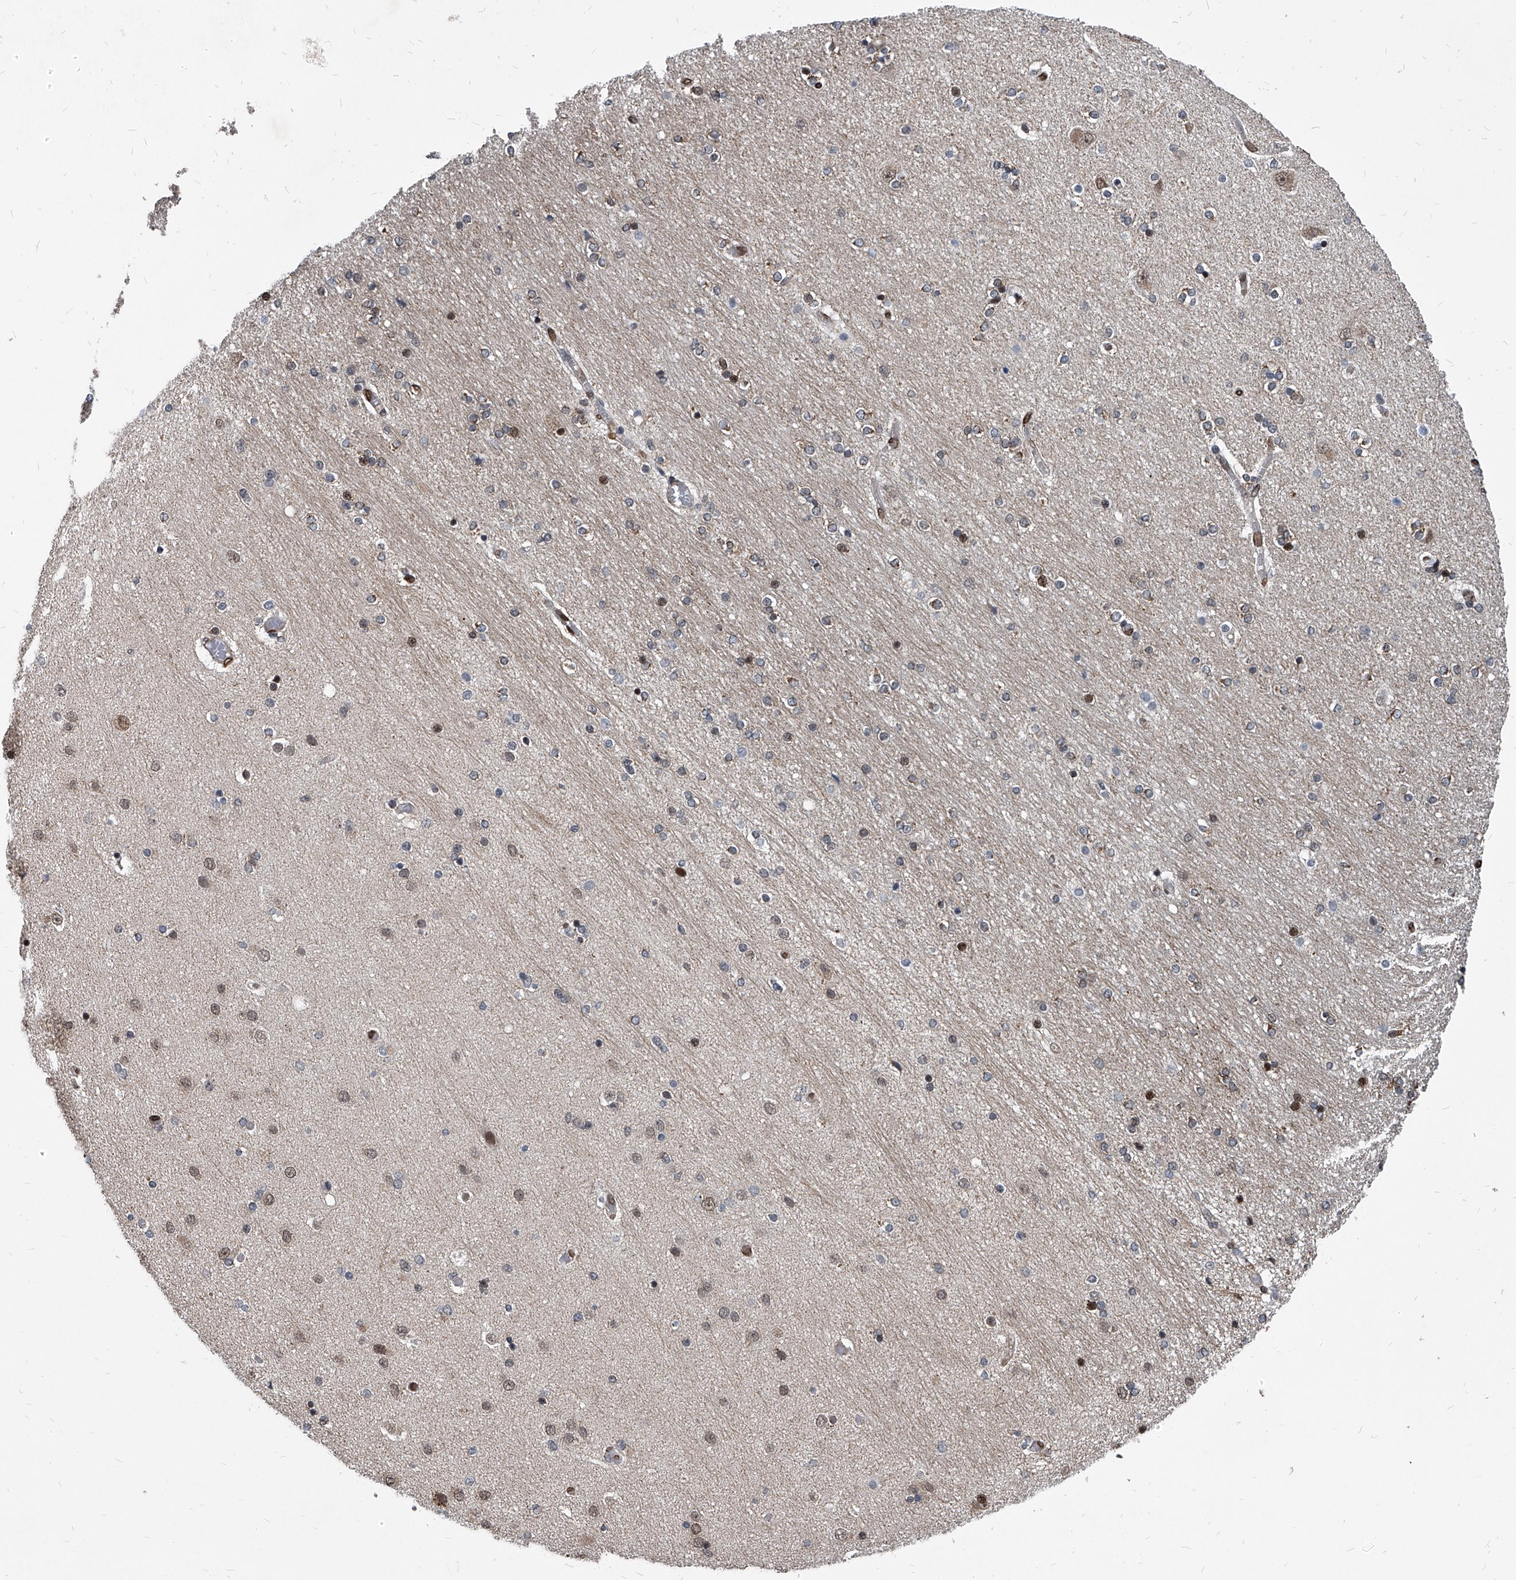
{"staining": {"intensity": "moderate", "quantity": "<25%", "location": "nuclear"}, "tissue": "hippocampus", "cell_type": "Glial cells", "image_type": "normal", "snomed": [{"axis": "morphology", "description": "Normal tissue, NOS"}, {"axis": "topography", "description": "Hippocampus"}], "caption": "Immunohistochemistry (DAB (3,3'-diaminobenzidine)) staining of benign human hippocampus reveals moderate nuclear protein staining in about <25% of glial cells. (IHC, brightfield microscopy, high magnification).", "gene": "PHF20", "patient": {"sex": "female", "age": 54}}